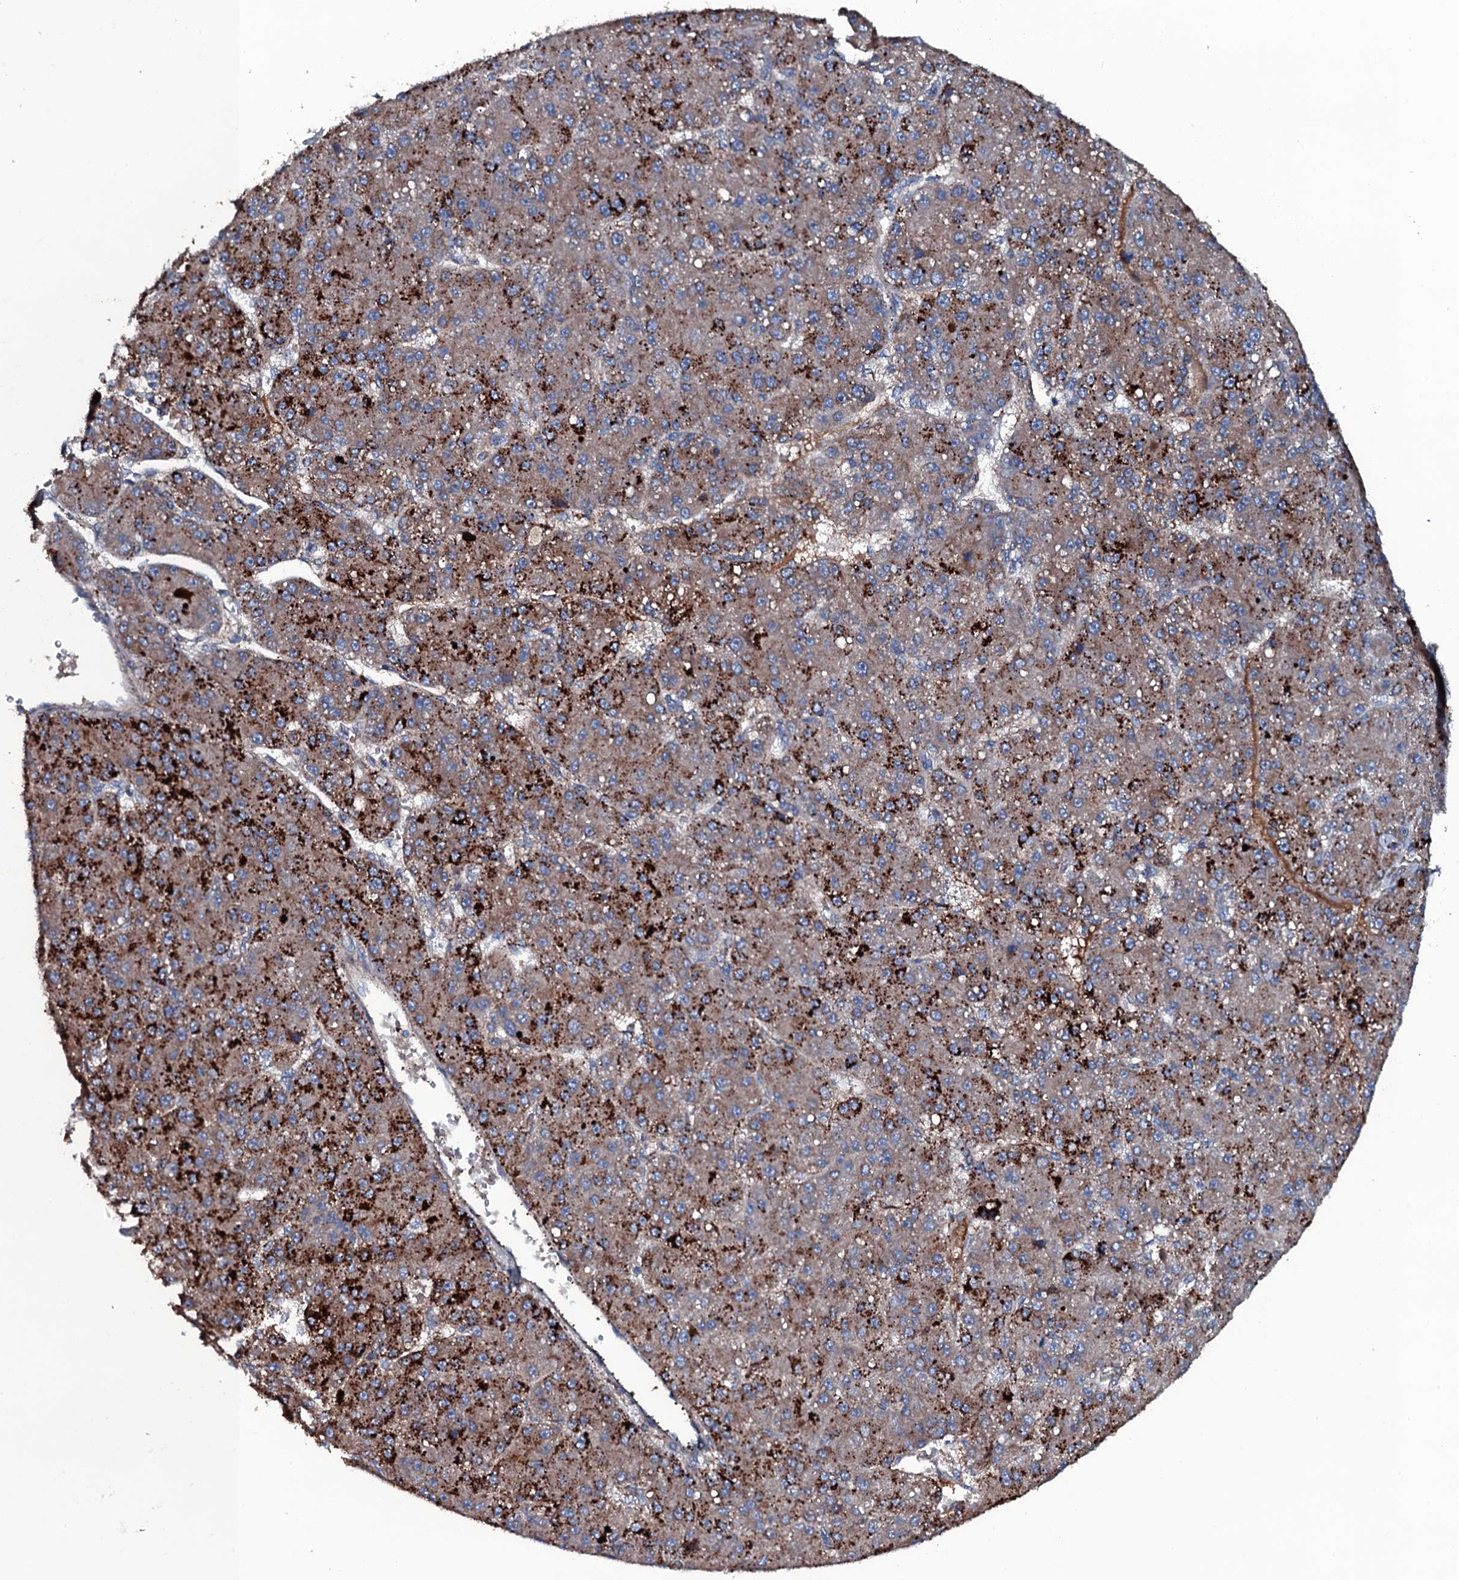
{"staining": {"intensity": "strong", "quantity": ">75%", "location": "cytoplasmic/membranous"}, "tissue": "liver cancer", "cell_type": "Tumor cells", "image_type": "cancer", "snomed": [{"axis": "morphology", "description": "Carcinoma, Hepatocellular, NOS"}, {"axis": "topography", "description": "Liver"}], "caption": "A brown stain labels strong cytoplasmic/membranous staining of a protein in human liver cancer (hepatocellular carcinoma) tumor cells.", "gene": "NEK1", "patient": {"sex": "male", "age": 67}}